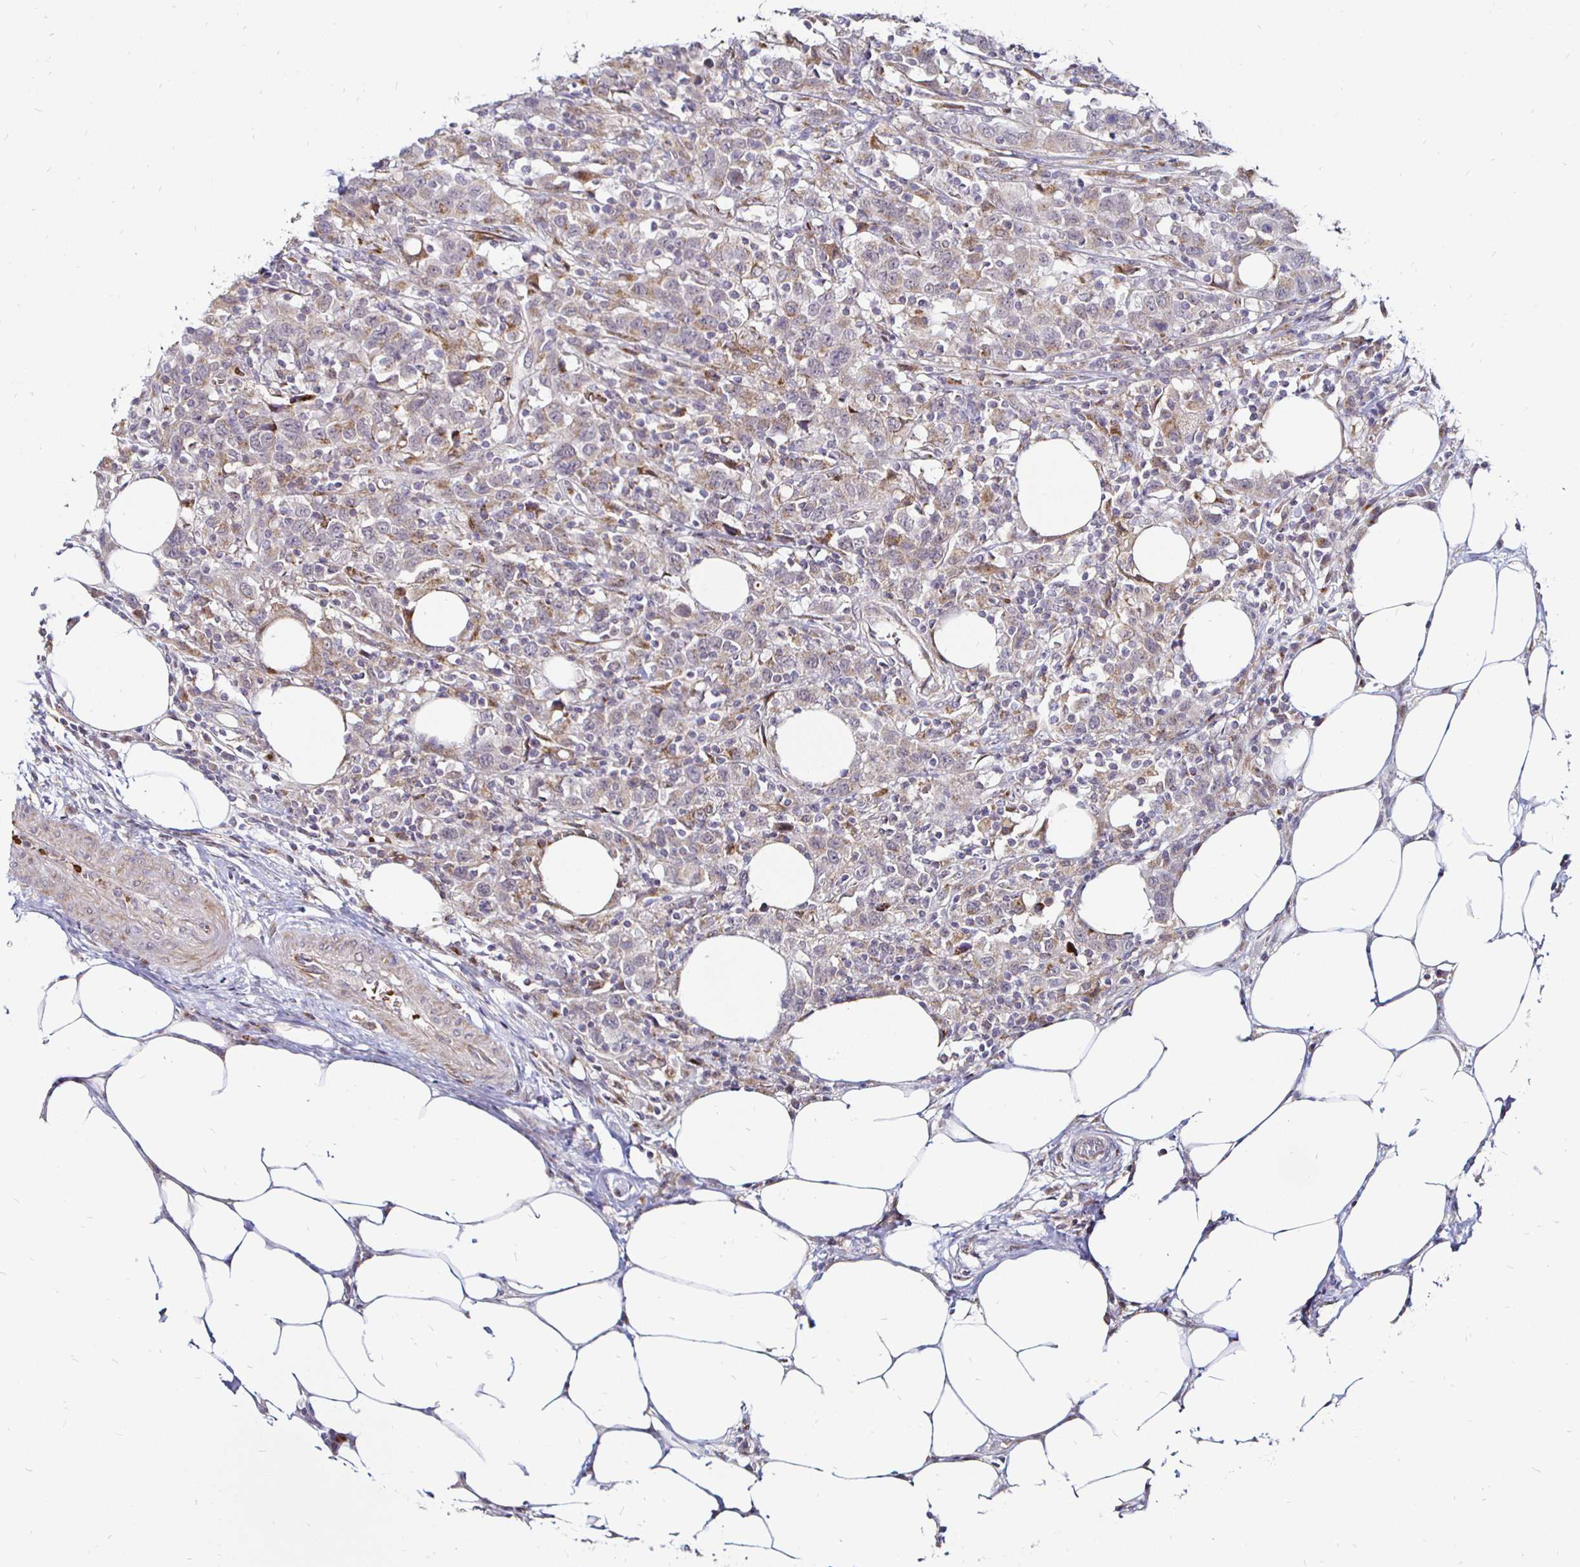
{"staining": {"intensity": "weak", "quantity": "25%-75%", "location": "cytoplasmic/membranous"}, "tissue": "urothelial cancer", "cell_type": "Tumor cells", "image_type": "cancer", "snomed": [{"axis": "morphology", "description": "Urothelial carcinoma, High grade"}, {"axis": "topography", "description": "Urinary bladder"}], "caption": "A low amount of weak cytoplasmic/membranous positivity is present in about 25%-75% of tumor cells in urothelial cancer tissue.", "gene": "ATG3", "patient": {"sex": "male", "age": 61}}